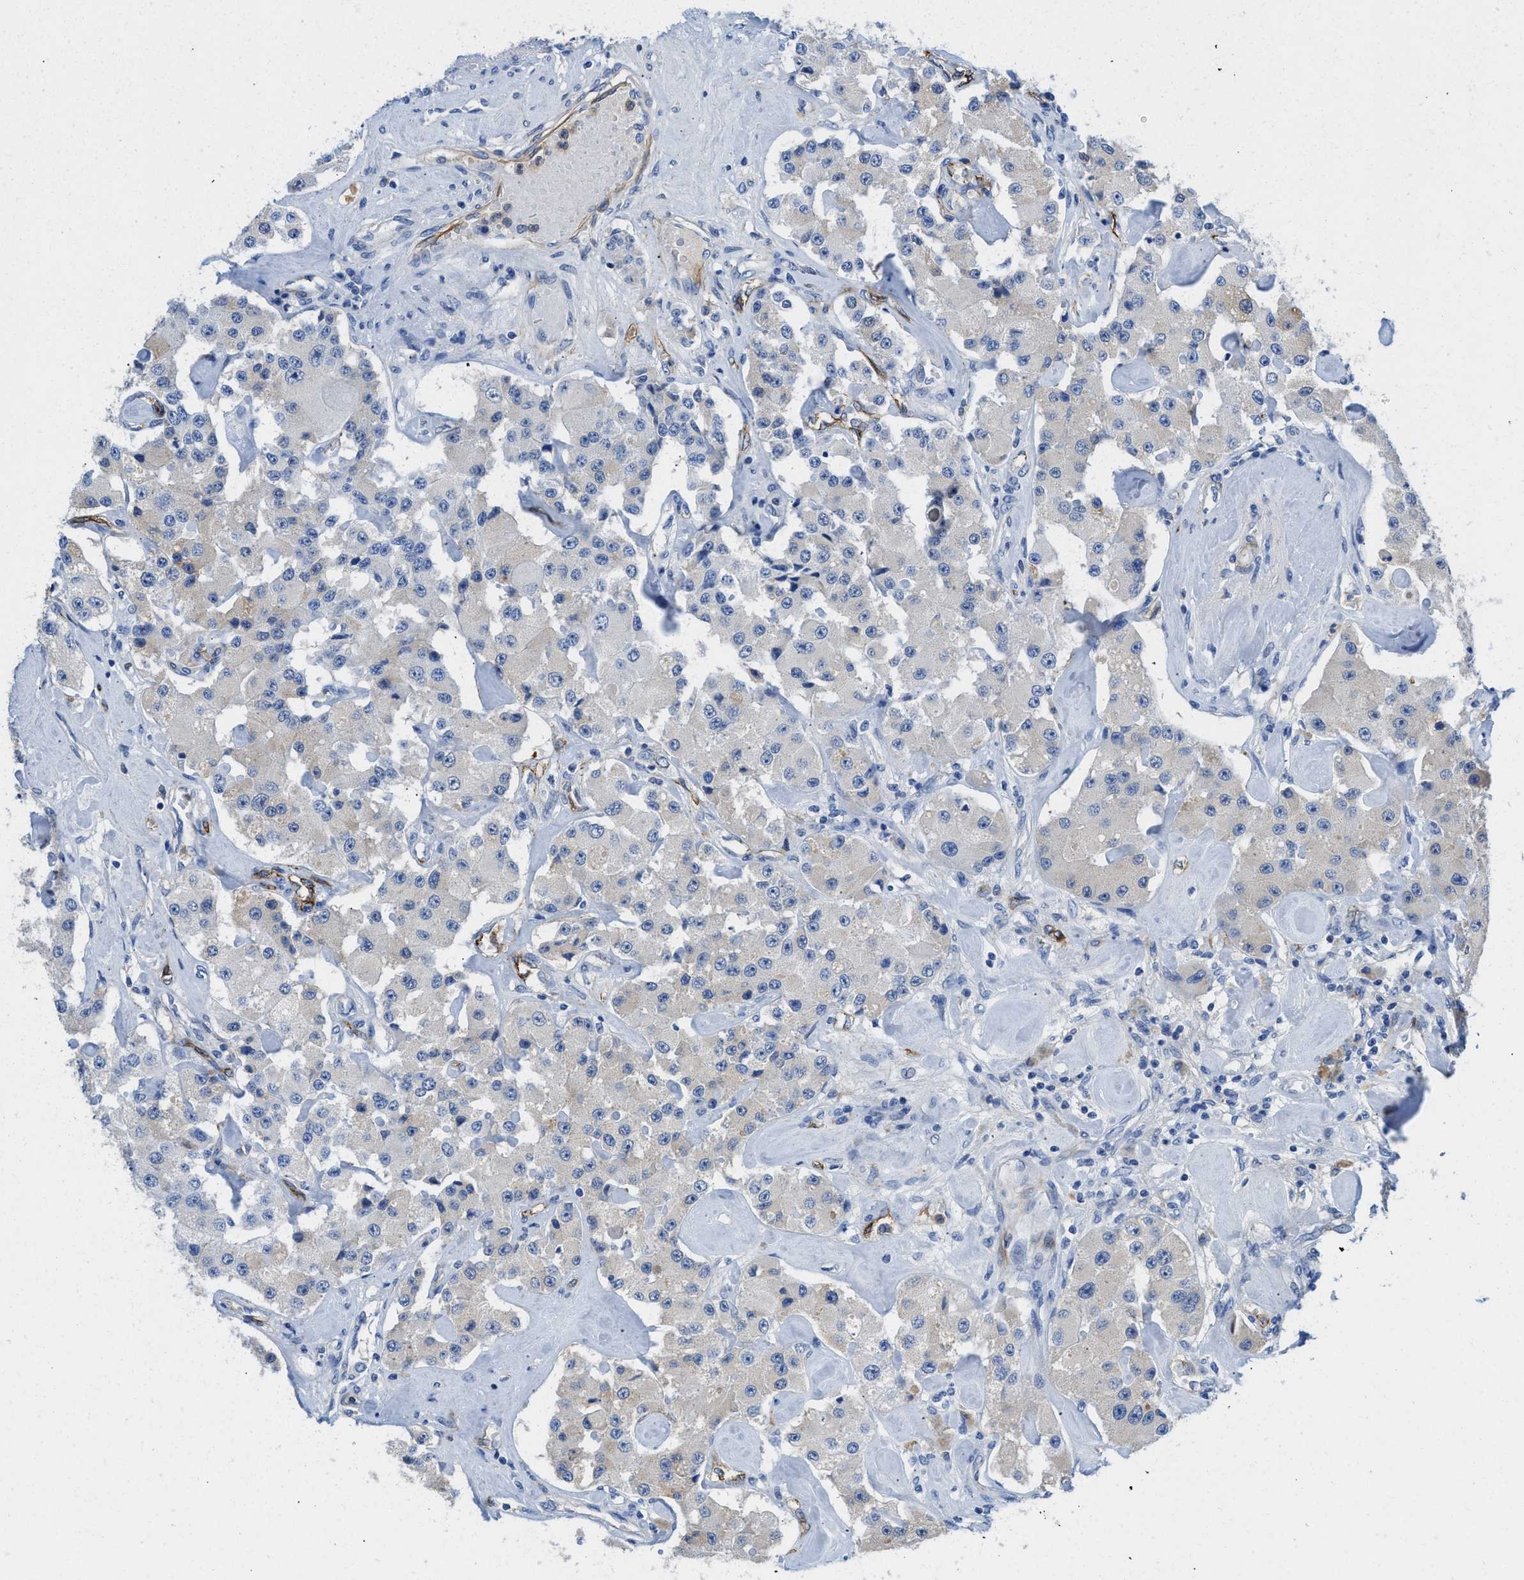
{"staining": {"intensity": "negative", "quantity": "none", "location": "none"}, "tissue": "carcinoid", "cell_type": "Tumor cells", "image_type": "cancer", "snomed": [{"axis": "morphology", "description": "Carcinoid, malignant, NOS"}, {"axis": "topography", "description": "Pancreas"}], "caption": "A photomicrograph of carcinoid stained for a protein displays no brown staining in tumor cells.", "gene": "SPEG", "patient": {"sex": "male", "age": 41}}